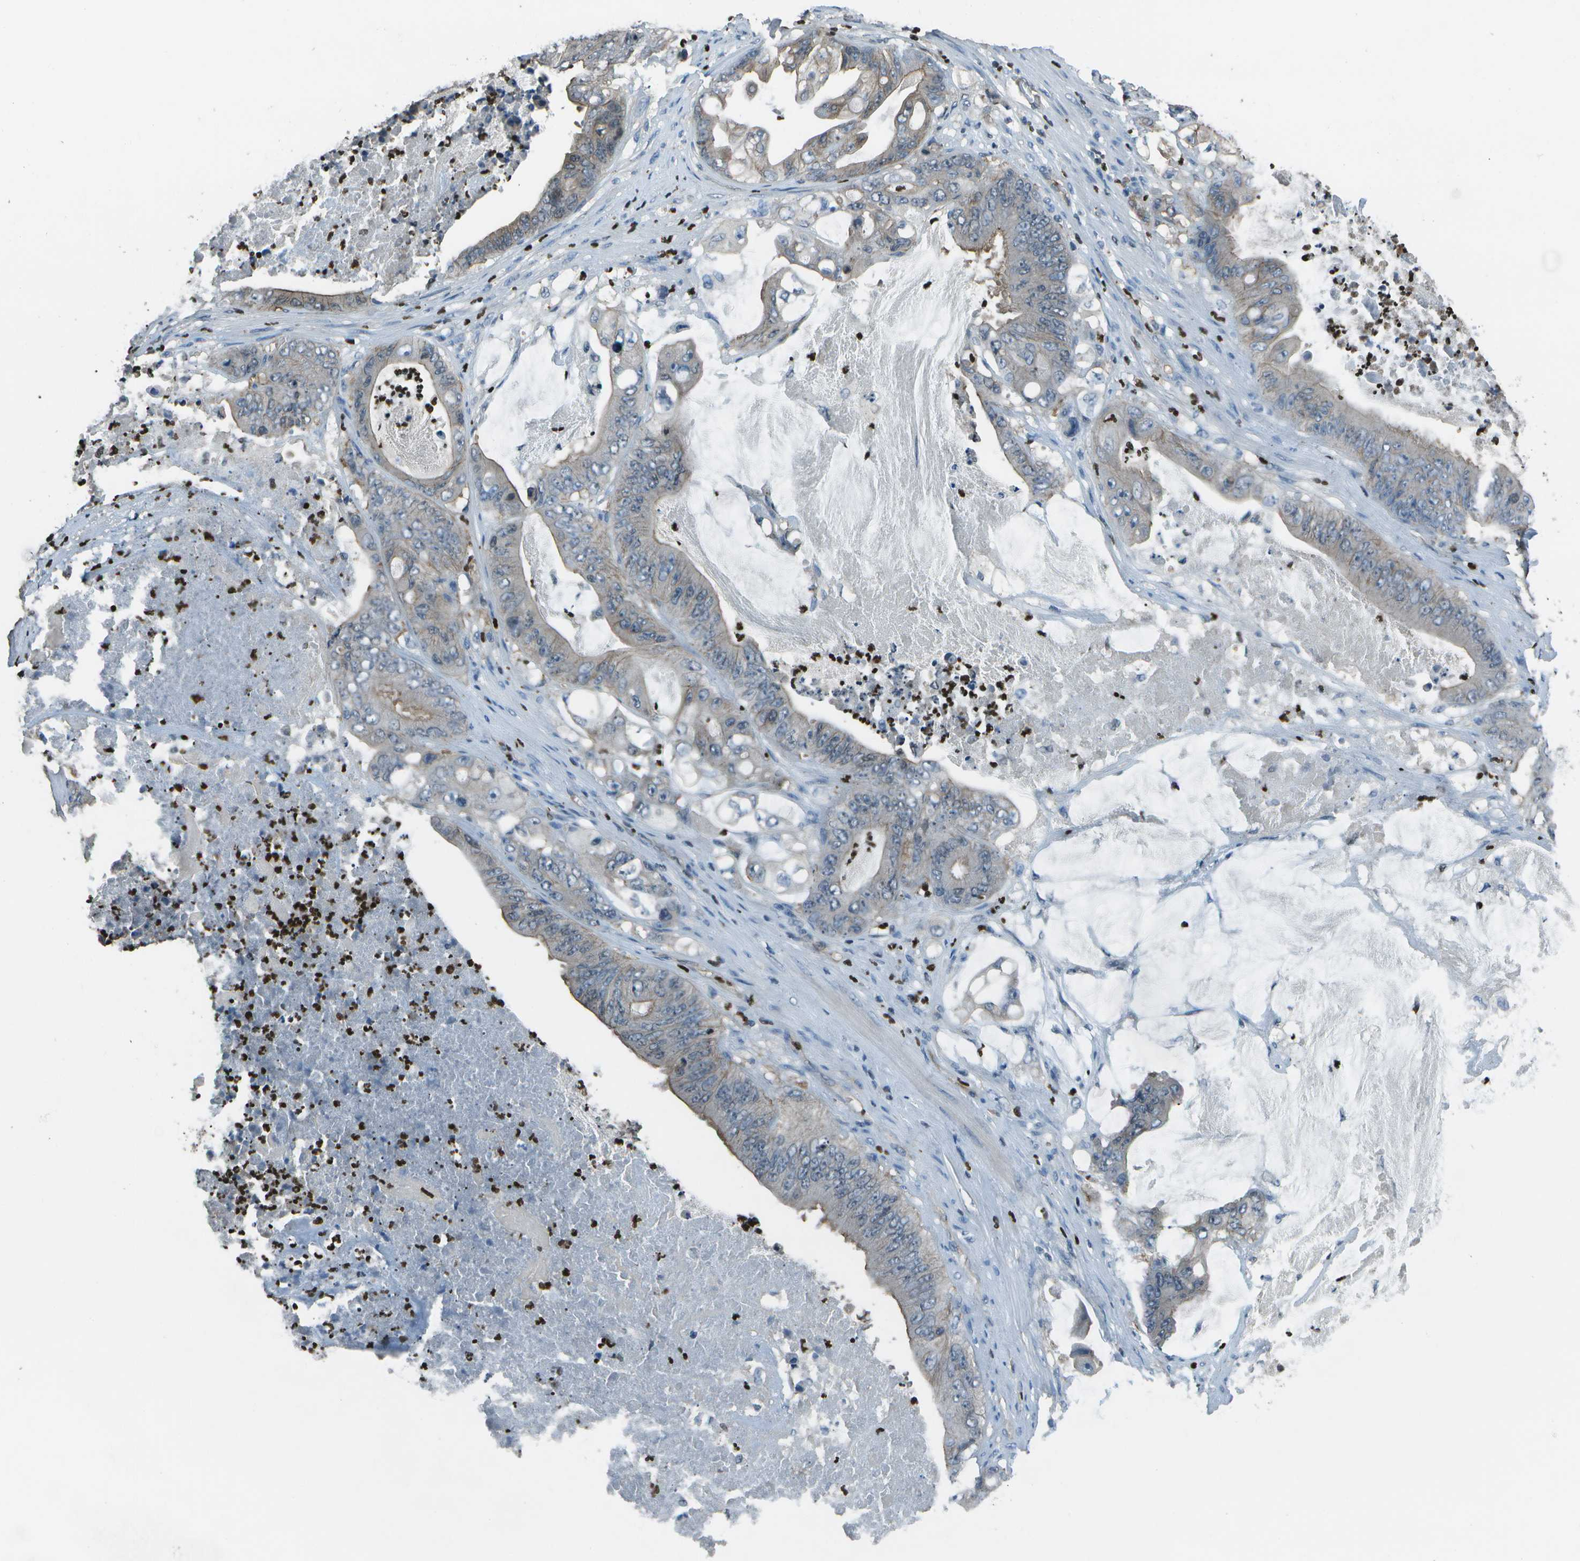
{"staining": {"intensity": "weak", "quantity": "<25%", "location": "cytoplasmic/membranous"}, "tissue": "stomach cancer", "cell_type": "Tumor cells", "image_type": "cancer", "snomed": [{"axis": "morphology", "description": "Adenocarcinoma, NOS"}, {"axis": "topography", "description": "Stomach"}], "caption": "DAB immunohistochemical staining of stomach cancer (adenocarcinoma) shows no significant staining in tumor cells.", "gene": "PDLIM1", "patient": {"sex": "female", "age": 73}}